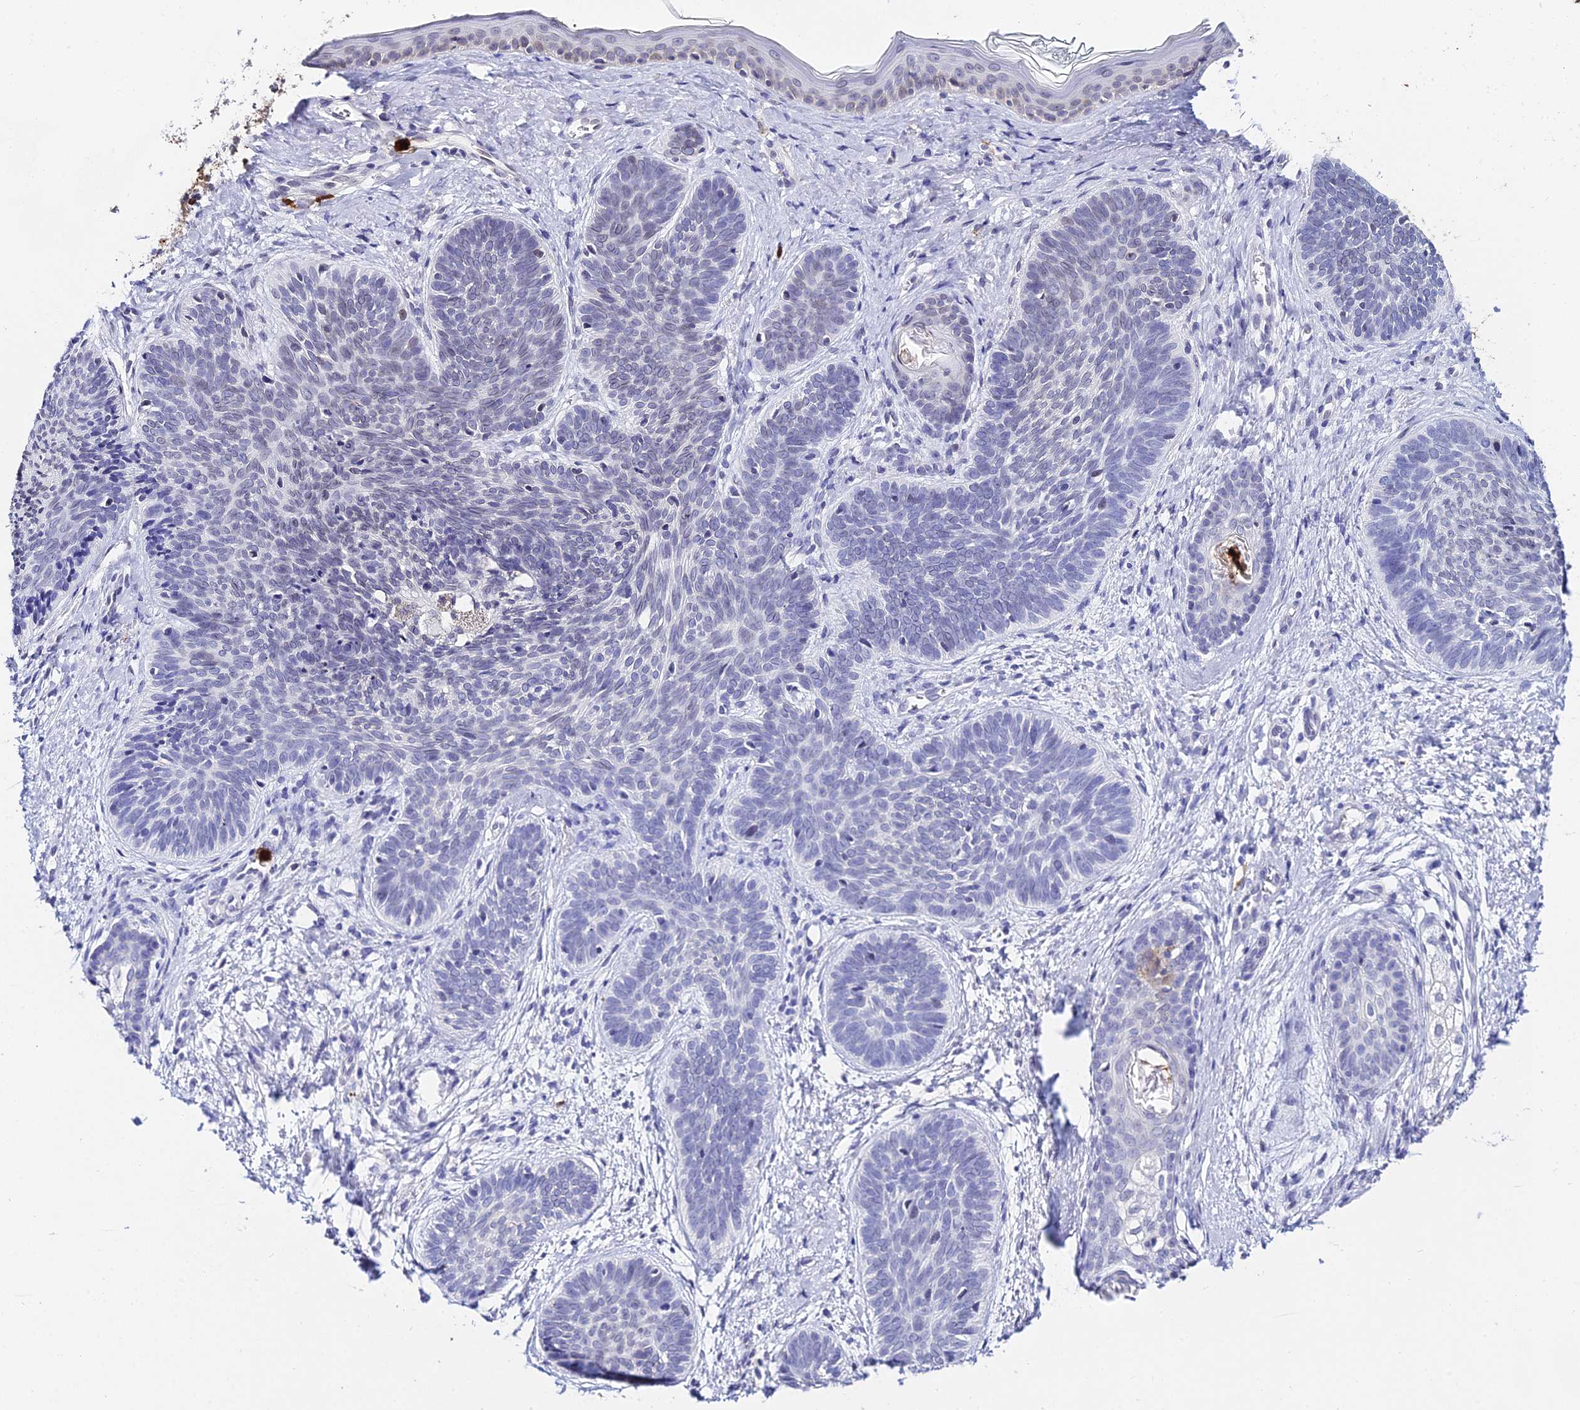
{"staining": {"intensity": "negative", "quantity": "none", "location": "none"}, "tissue": "skin cancer", "cell_type": "Tumor cells", "image_type": "cancer", "snomed": [{"axis": "morphology", "description": "Basal cell carcinoma"}, {"axis": "topography", "description": "Skin"}], "caption": "Skin basal cell carcinoma was stained to show a protein in brown. There is no significant expression in tumor cells.", "gene": "MCM10", "patient": {"sex": "female", "age": 81}}